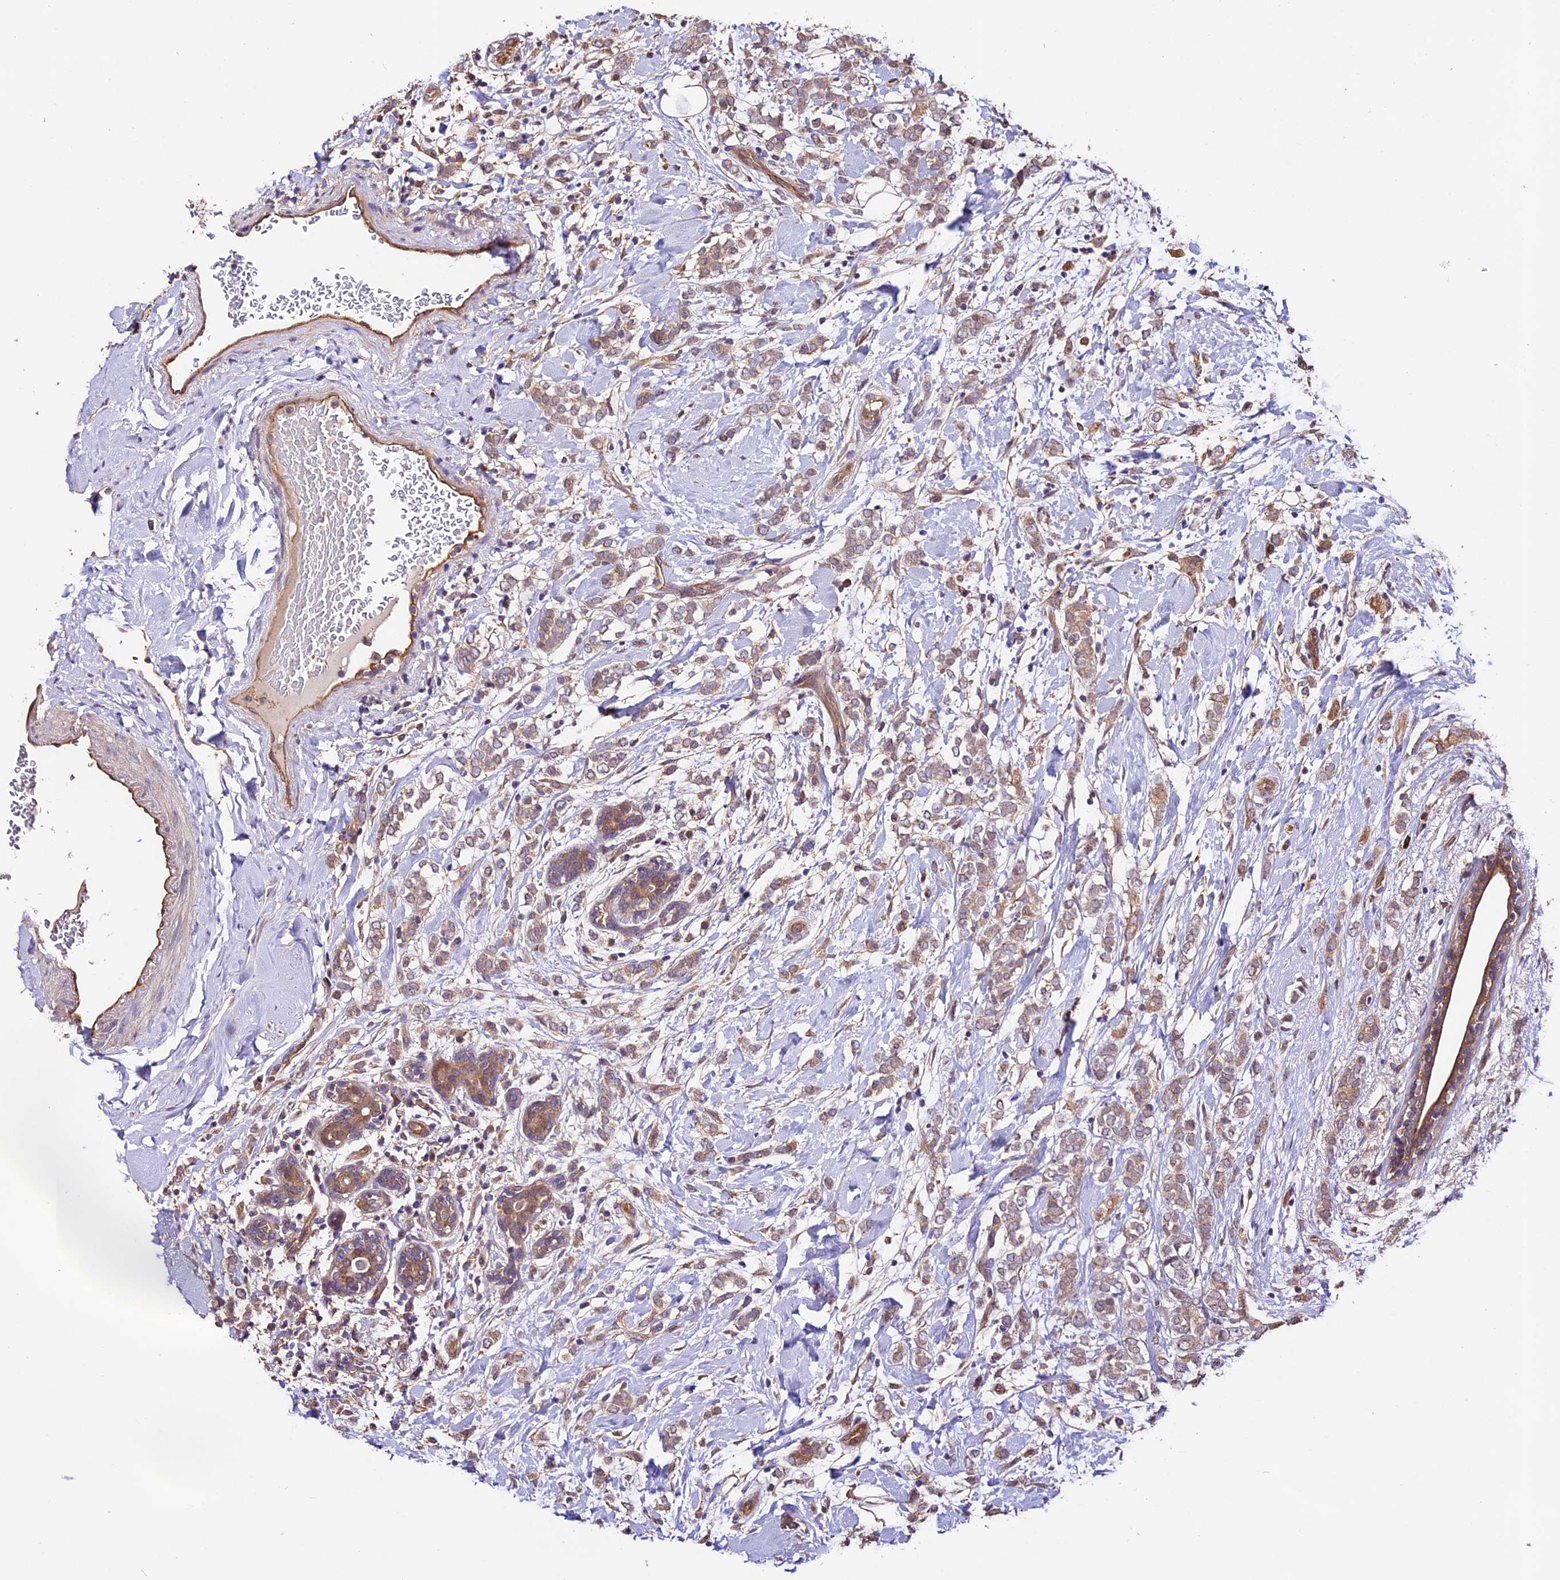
{"staining": {"intensity": "weak", "quantity": ">75%", "location": "cytoplasmic/membranous"}, "tissue": "breast cancer", "cell_type": "Tumor cells", "image_type": "cancer", "snomed": [{"axis": "morphology", "description": "Normal tissue, NOS"}, {"axis": "morphology", "description": "Lobular carcinoma"}, {"axis": "topography", "description": "Breast"}], "caption": "Immunohistochemistry (IHC) staining of breast lobular carcinoma, which reveals low levels of weak cytoplasmic/membranous expression in approximately >75% of tumor cells indicating weak cytoplasmic/membranous protein positivity. The staining was performed using DAB (3,3'-diaminobenzidine) (brown) for protein detection and nuclei were counterstained in hematoxylin (blue).", "gene": "CES3", "patient": {"sex": "female", "age": 47}}